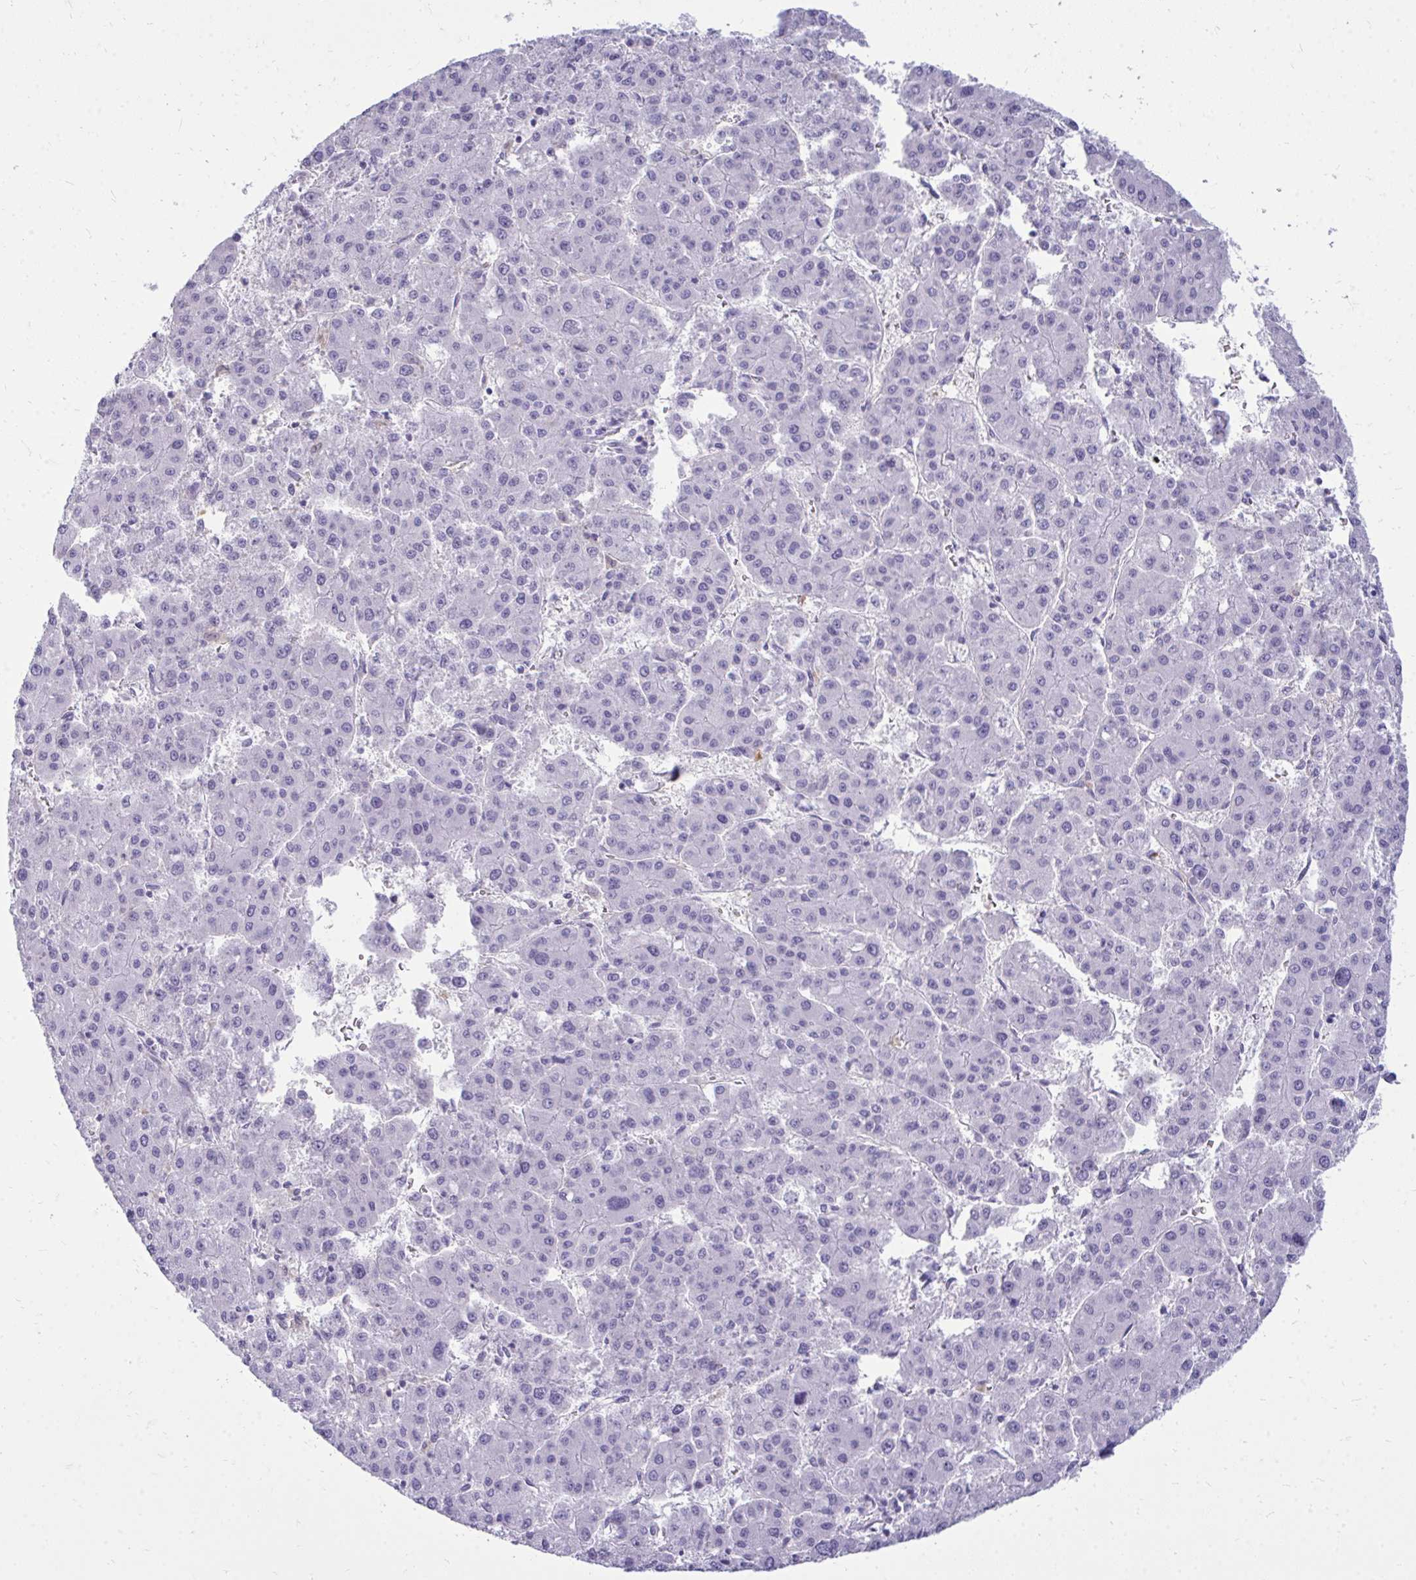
{"staining": {"intensity": "negative", "quantity": "none", "location": "none"}, "tissue": "liver cancer", "cell_type": "Tumor cells", "image_type": "cancer", "snomed": [{"axis": "morphology", "description": "Carcinoma, Hepatocellular, NOS"}, {"axis": "topography", "description": "Liver"}], "caption": "The histopathology image exhibits no staining of tumor cells in liver cancer (hepatocellular carcinoma).", "gene": "FABP3", "patient": {"sex": "male", "age": 73}}